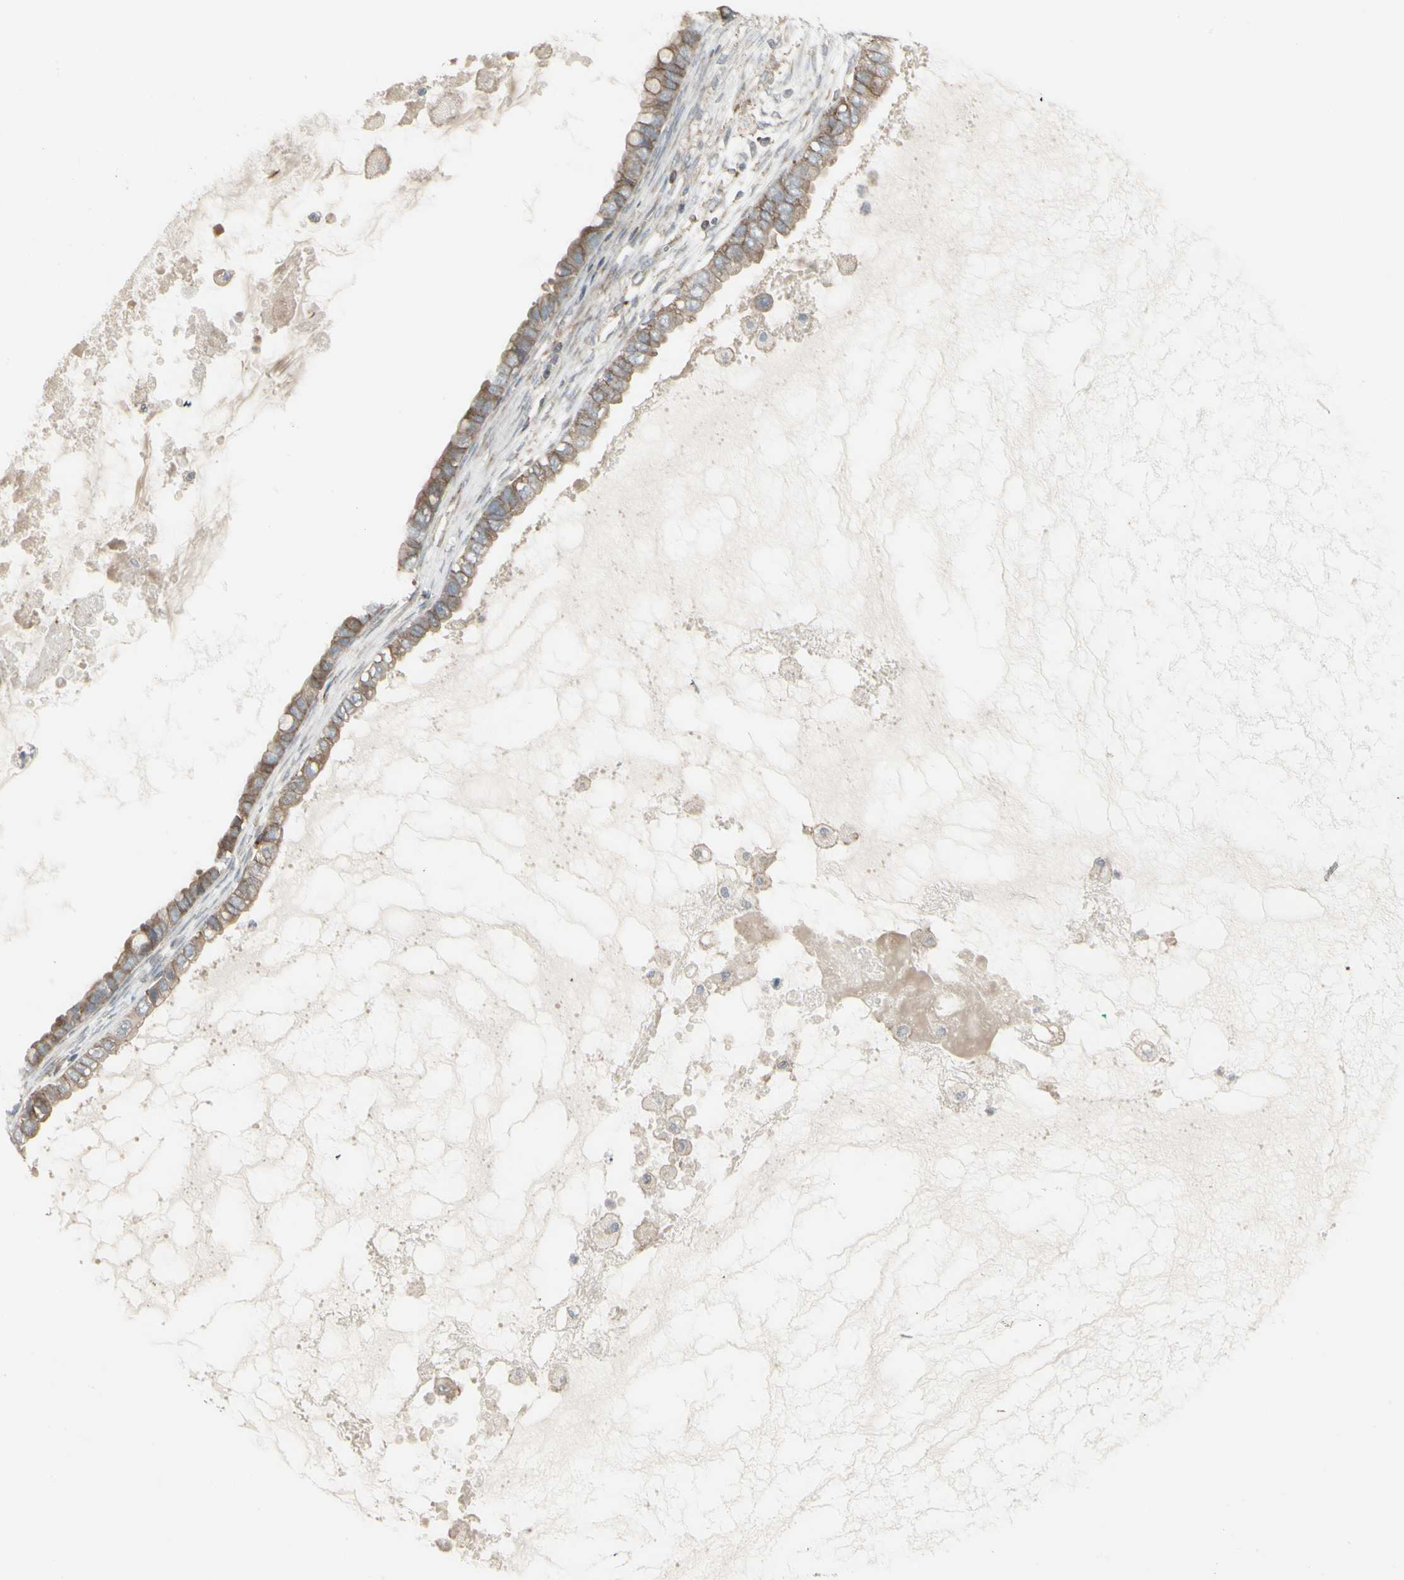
{"staining": {"intensity": "moderate", "quantity": ">75%", "location": "cytoplasmic/membranous"}, "tissue": "ovarian cancer", "cell_type": "Tumor cells", "image_type": "cancer", "snomed": [{"axis": "morphology", "description": "Cystadenocarcinoma, mucinous, NOS"}, {"axis": "topography", "description": "Ovary"}], "caption": "Brown immunohistochemical staining in ovarian cancer displays moderate cytoplasmic/membranous positivity in about >75% of tumor cells.", "gene": "EPS15", "patient": {"sex": "female", "age": 80}}